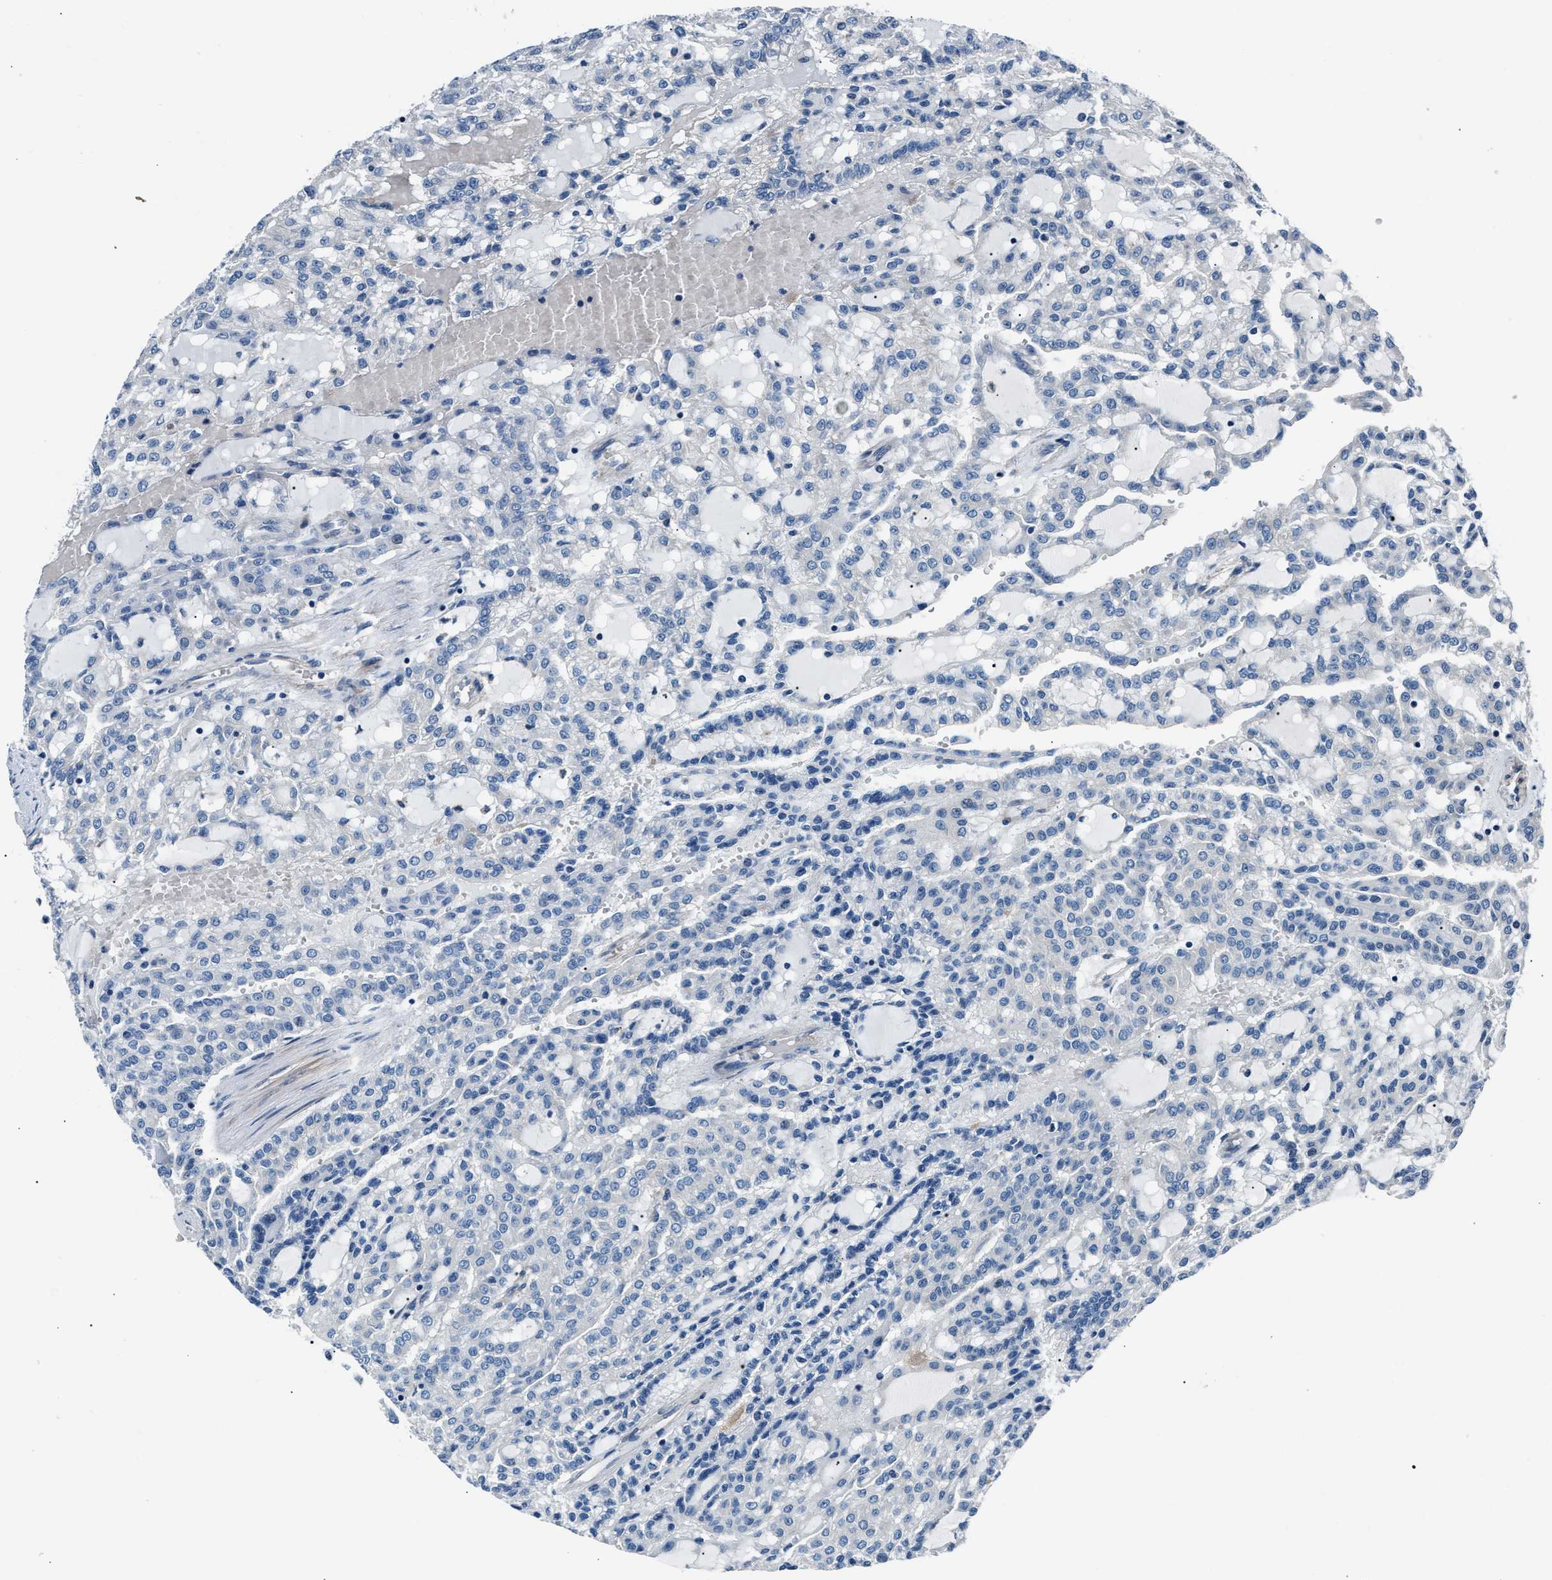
{"staining": {"intensity": "negative", "quantity": "none", "location": "none"}, "tissue": "renal cancer", "cell_type": "Tumor cells", "image_type": "cancer", "snomed": [{"axis": "morphology", "description": "Adenocarcinoma, NOS"}, {"axis": "topography", "description": "Kidney"}], "caption": "Immunohistochemistry of renal cancer demonstrates no positivity in tumor cells.", "gene": "MPDZ", "patient": {"sex": "male", "age": 63}}